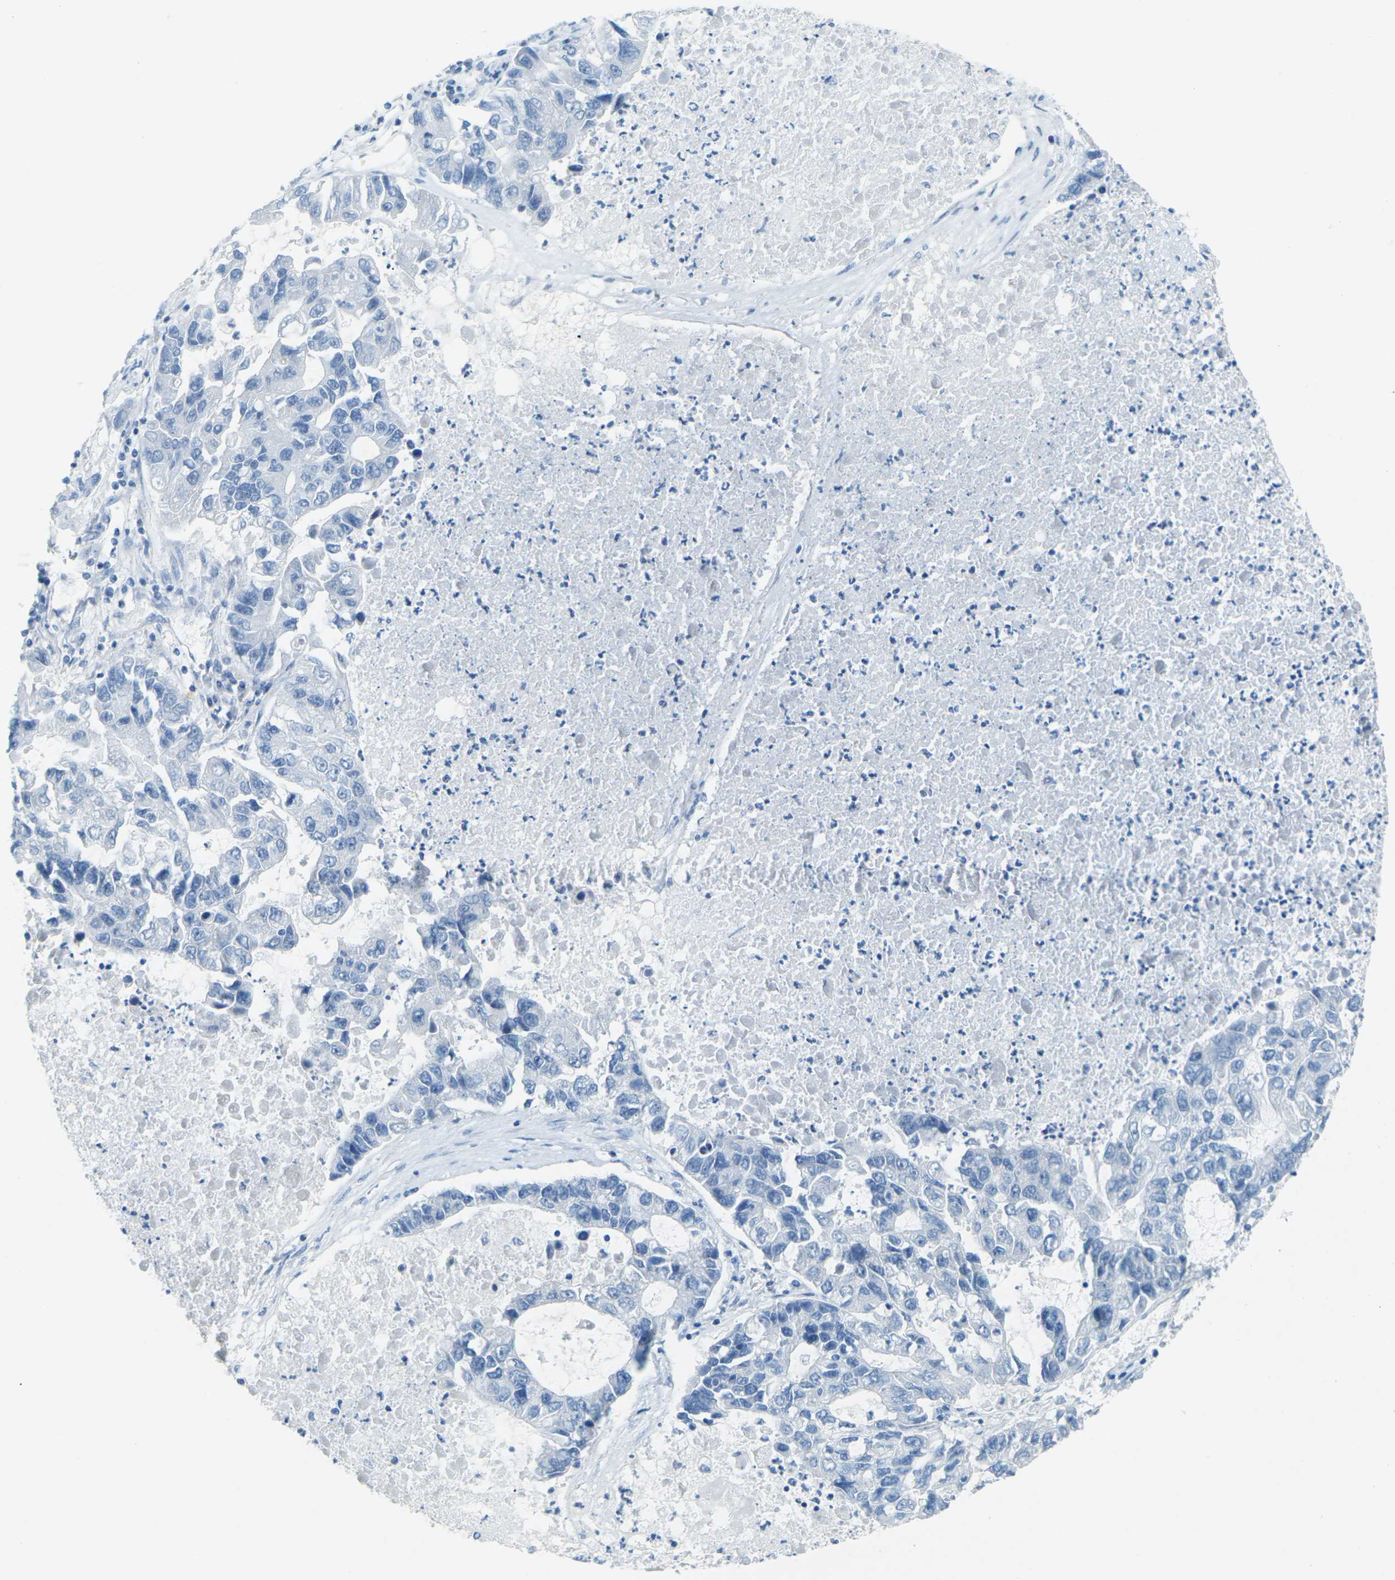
{"staining": {"intensity": "negative", "quantity": "none", "location": "none"}, "tissue": "lung cancer", "cell_type": "Tumor cells", "image_type": "cancer", "snomed": [{"axis": "morphology", "description": "Adenocarcinoma, NOS"}, {"axis": "topography", "description": "Lung"}], "caption": "Protein analysis of lung cancer shows no significant expression in tumor cells.", "gene": "CDH16", "patient": {"sex": "female", "age": 51}}